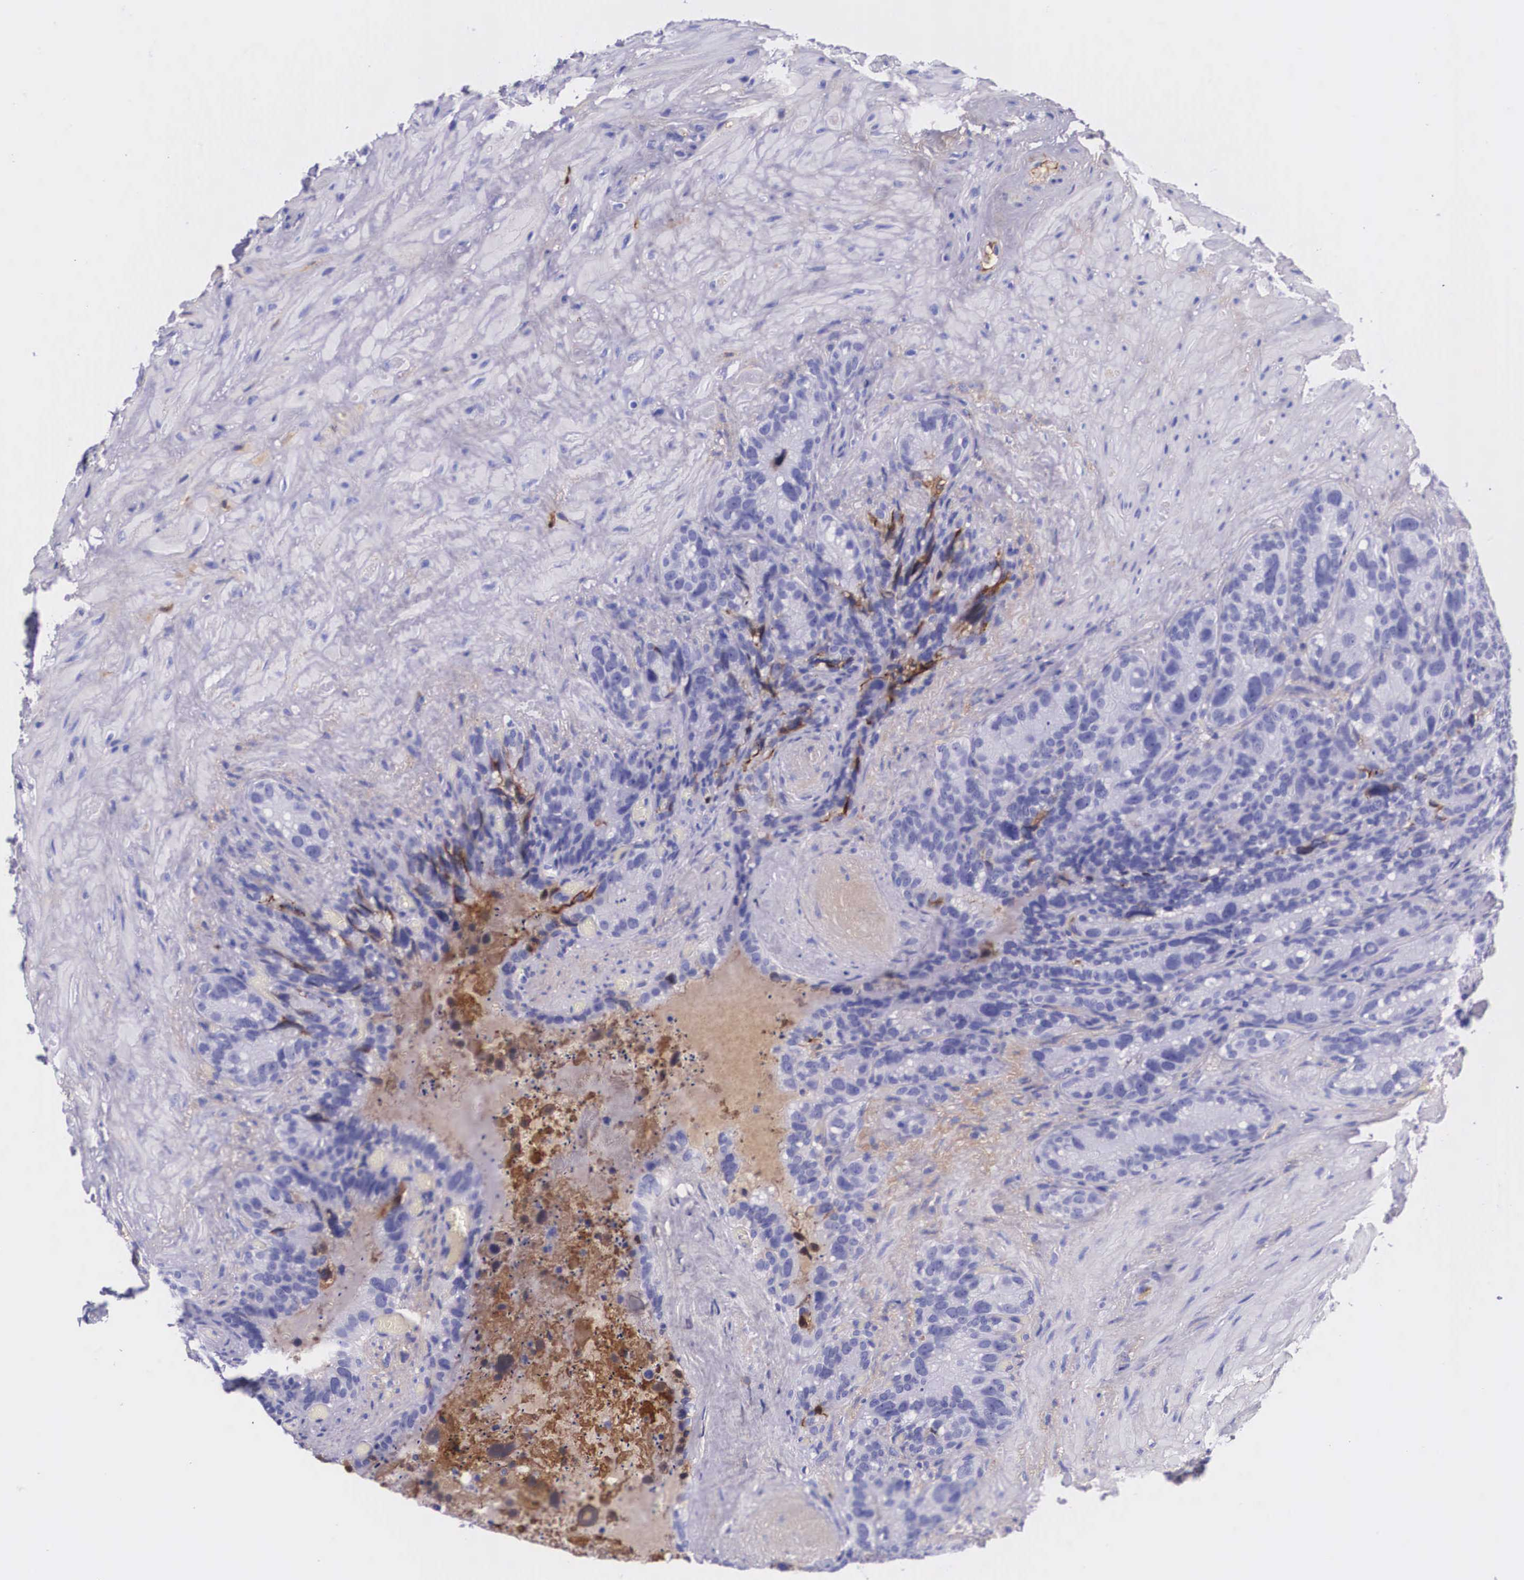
{"staining": {"intensity": "negative", "quantity": "none", "location": "none"}, "tissue": "seminal vesicle", "cell_type": "Glandular cells", "image_type": "normal", "snomed": [{"axis": "morphology", "description": "Normal tissue, NOS"}, {"axis": "topography", "description": "Seminal veicle"}], "caption": "Immunohistochemistry (IHC) photomicrograph of normal seminal vesicle: human seminal vesicle stained with DAB exhibits no significant protein positivity in glandular cells.", "gene": "PLG", "patient": {"sex": "male", "age": 63}}